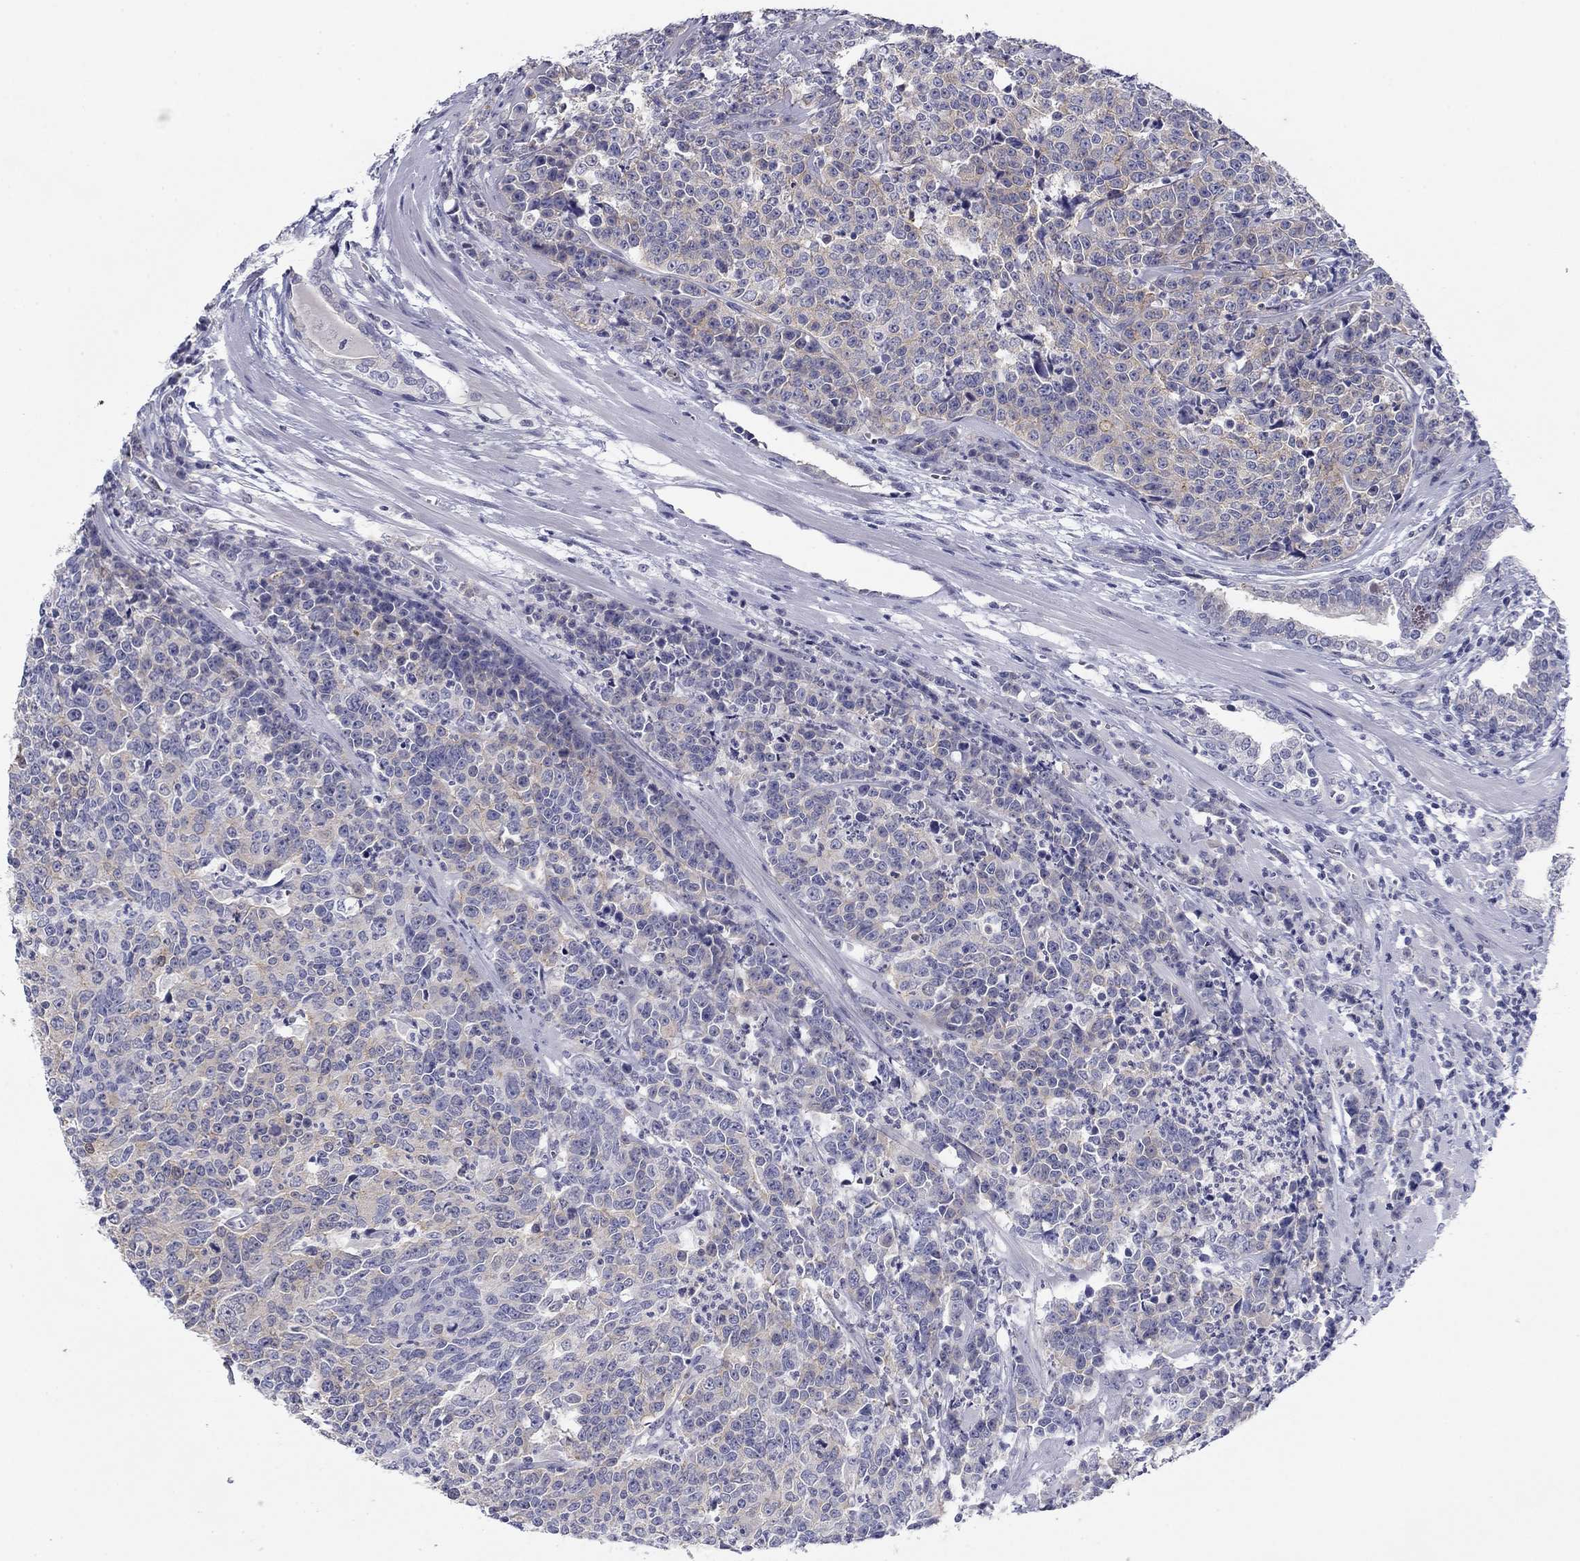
{"staining": {"intensity": "weak", "quantity": "<25%", "location": "cytoplasmic/membranous"}, "tissue": "prostate cancer", "cell_type": "Tumor cells", "image_type": "cancer", "snomed": [{"axis": "morphology", "description": "Adenocarcinoma, NOS"}, {"axis": "topography", "description": "Prostate"}], "caption": "This image is of prostate adenocarcinoma stained with IHC to label a protein in brown with the nuclei are counter-stained blue. There is no staining in tumor cells. Brightfield microscopy of IHC stained with DAB (brown) and hematoxylin (blue), captured at high magnification.", "gene": "PLS1", "patient": {"sex": "male", "age": 67}}